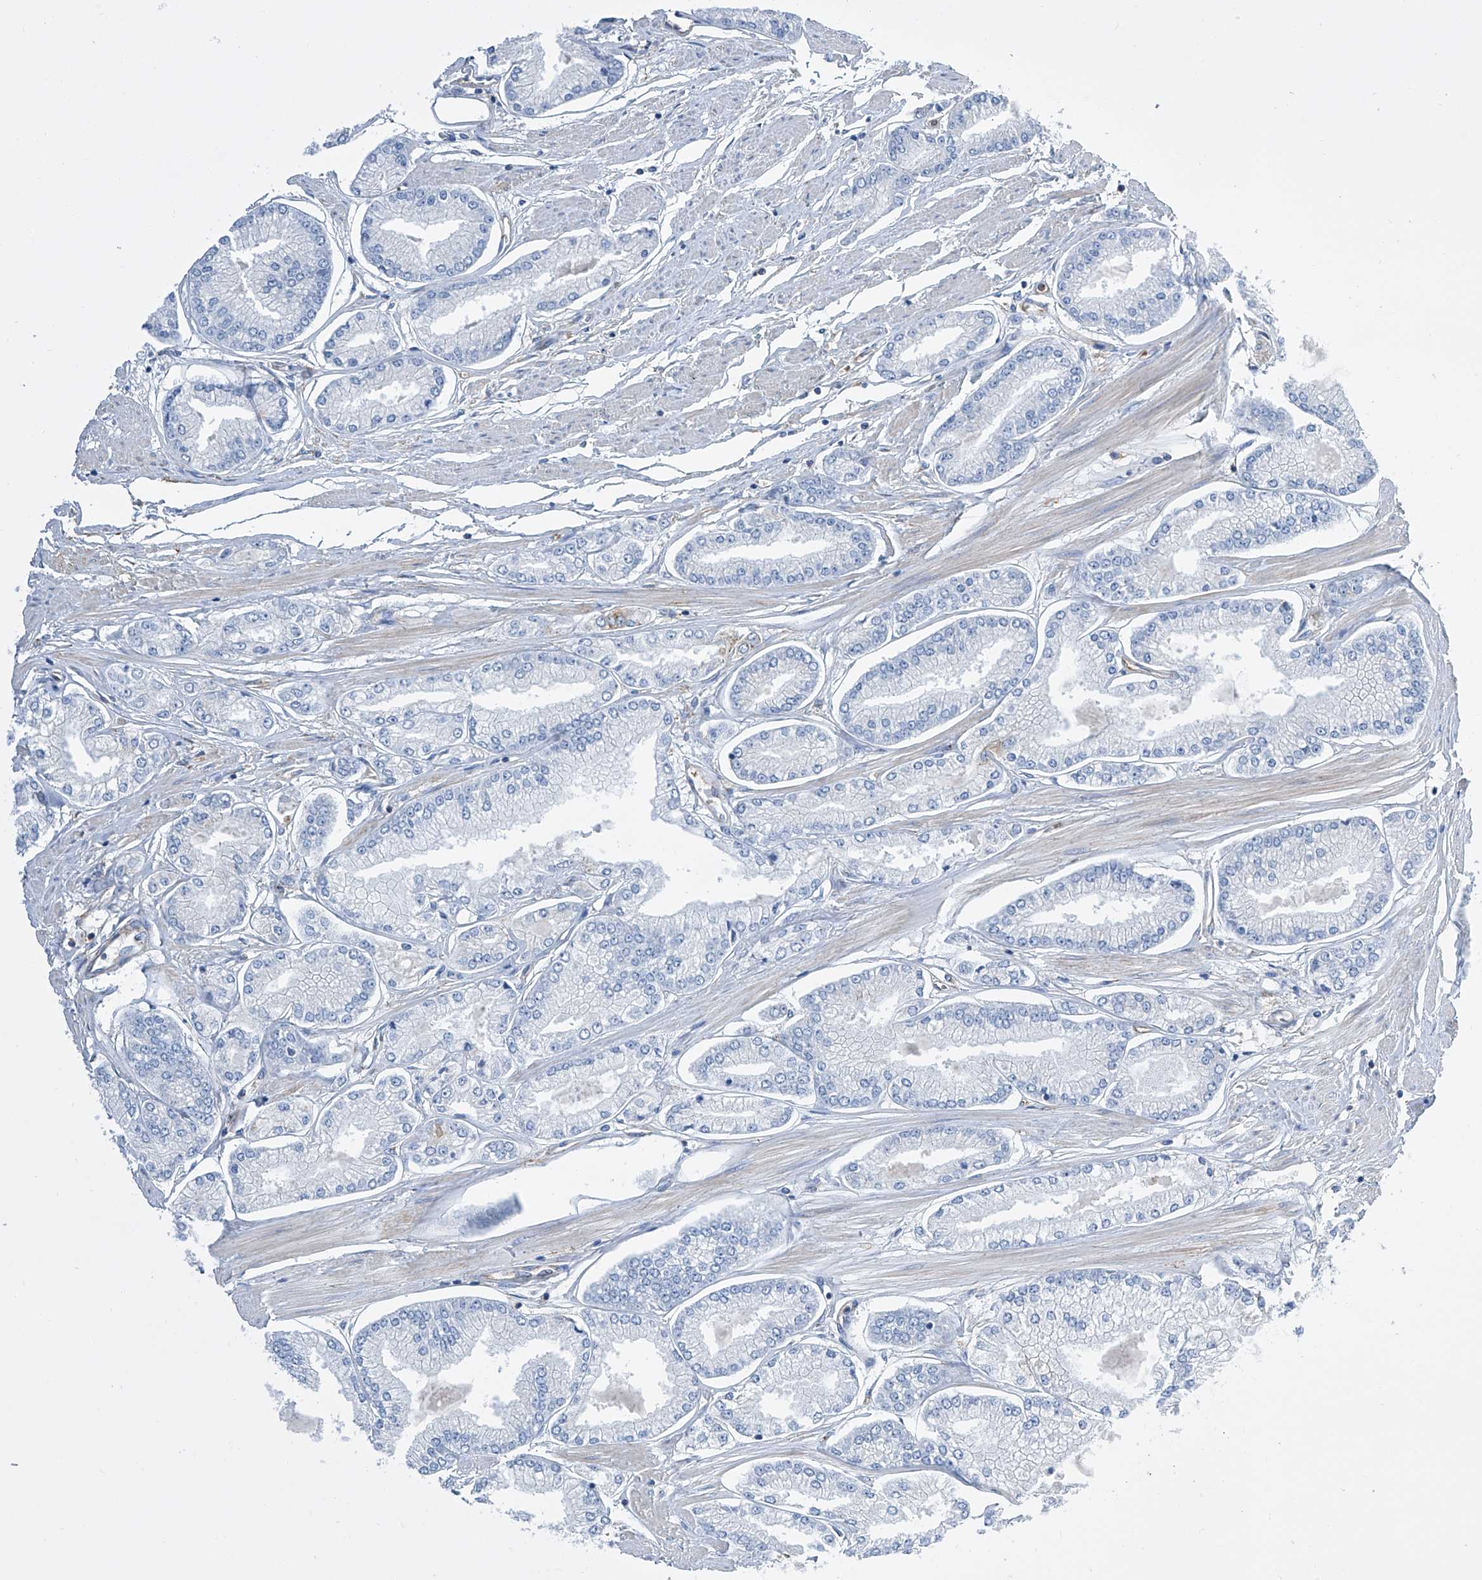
{"staining": {"intensity": "negative", "quantity": "none", "location": "none"}, "tissue": "prostate cancer", "cell_type": "Tumor cells", "image_type": "cancer", "snomed": [{"axis": "morphology", "description": "Adenocarcinoma, Low grade"}, {"axis": "topography", "description": "Prostate"}], "caption": "High power microscopy photomicrograph of an immunohistochemistry (IHC) histopathology image of prostate cancer, revealing no significant expression in tumor cells.", "gene": "GPT", "patient": {"sex": "male", "age": 52}}